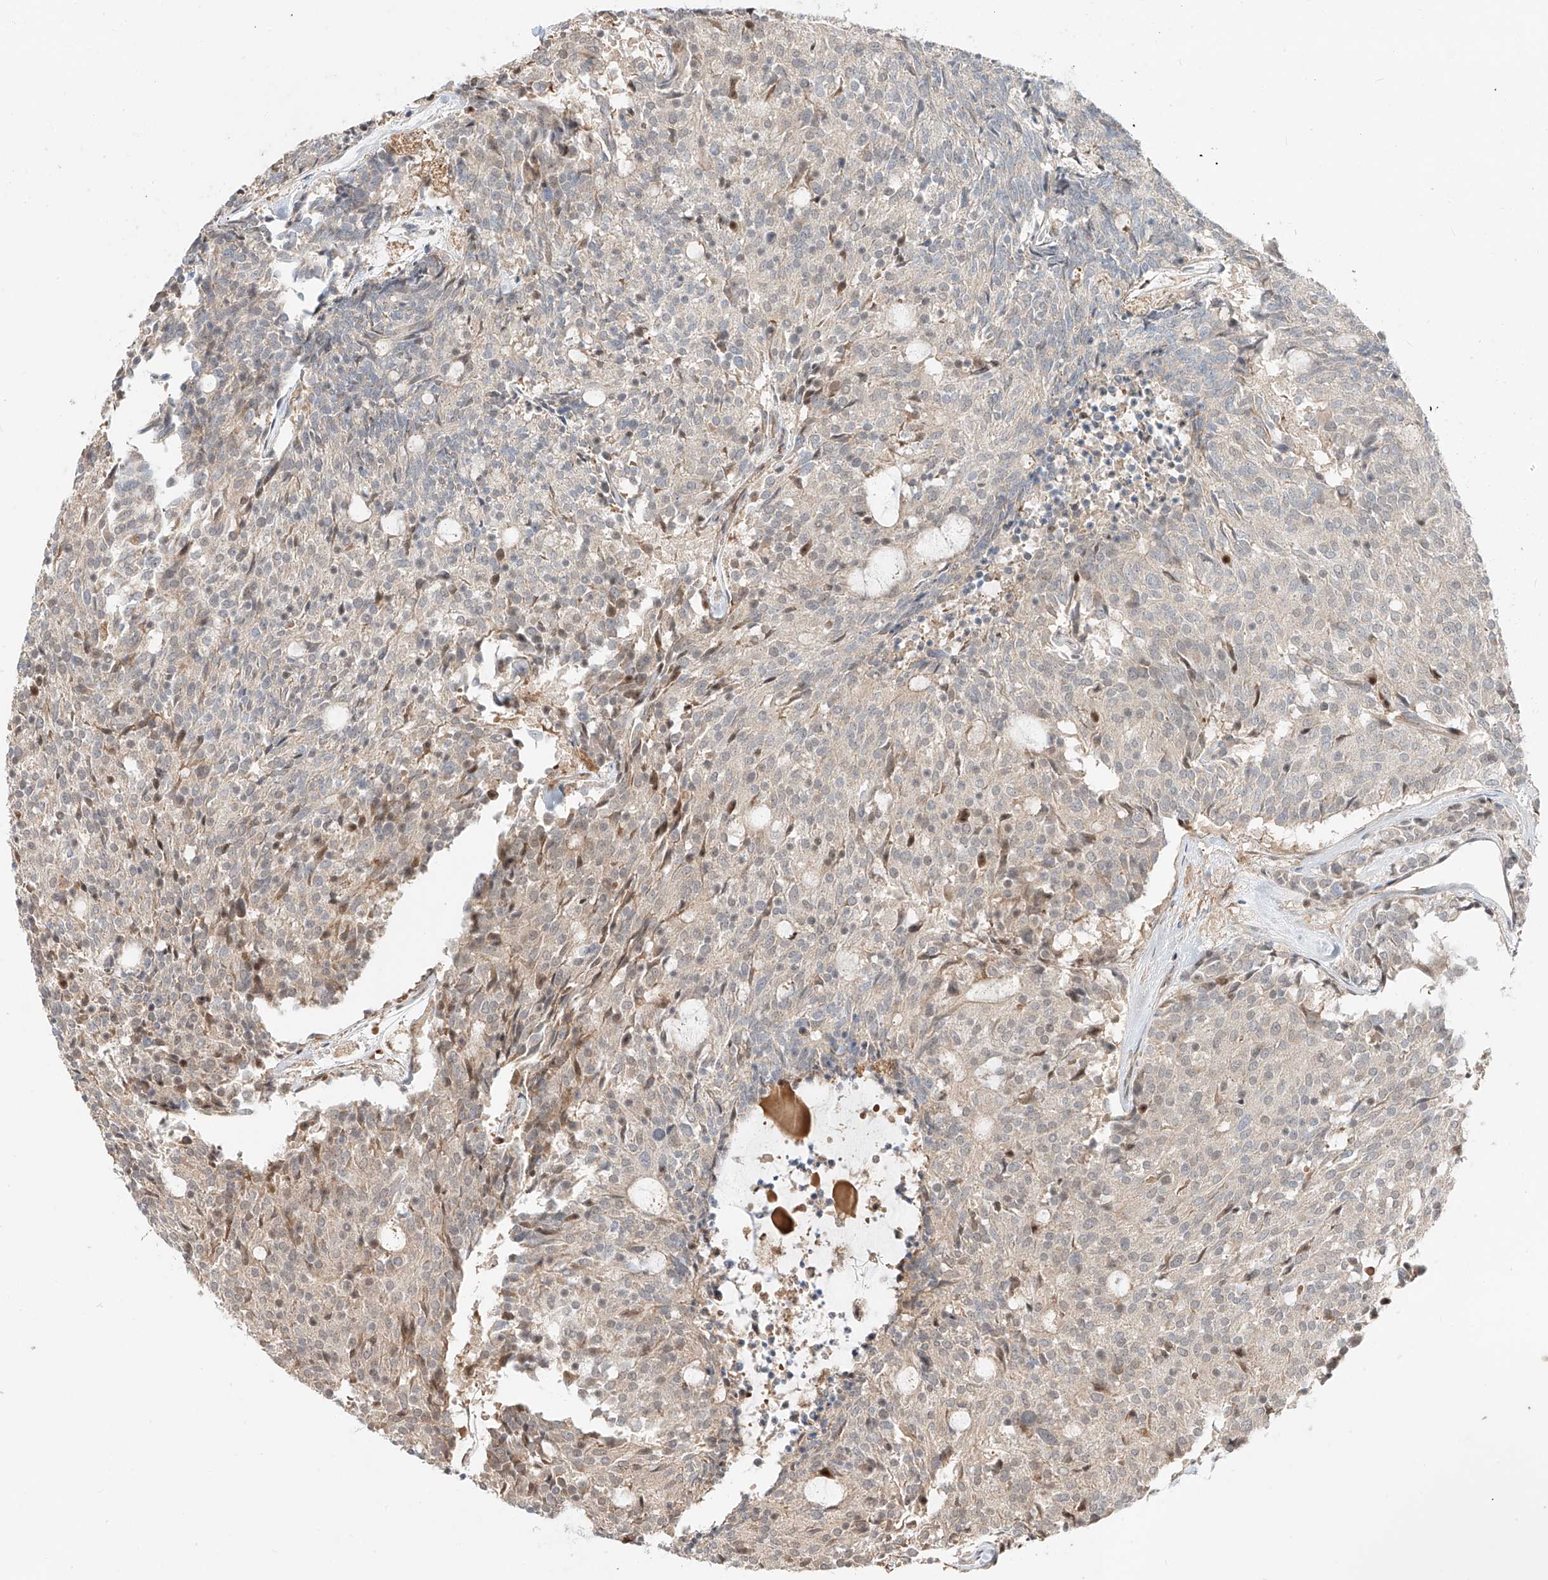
{"staining": {"intensity": "negative", "quantity": "none", "location": "none"}, "tissue": "carcinoid", "cell_type": "Tumor cells", "image_type": "cancer", "snomed": [{"axis": "morphology", "description": "Carcinoid, malignant, NOS"}, {"axis": "topography", "description": "Pancreas"}], "caption": "Histopathology image shows no protein positivity in tumor cells of carcinoid (malignant) tissue. The staining is performed using DAB (3,3'-diaminobenzidine) brown chromogen with nuclei counter-stained in using hematoxylin.", "gene": "CEP162", "patient": {"sex": "female", "age": 54}}